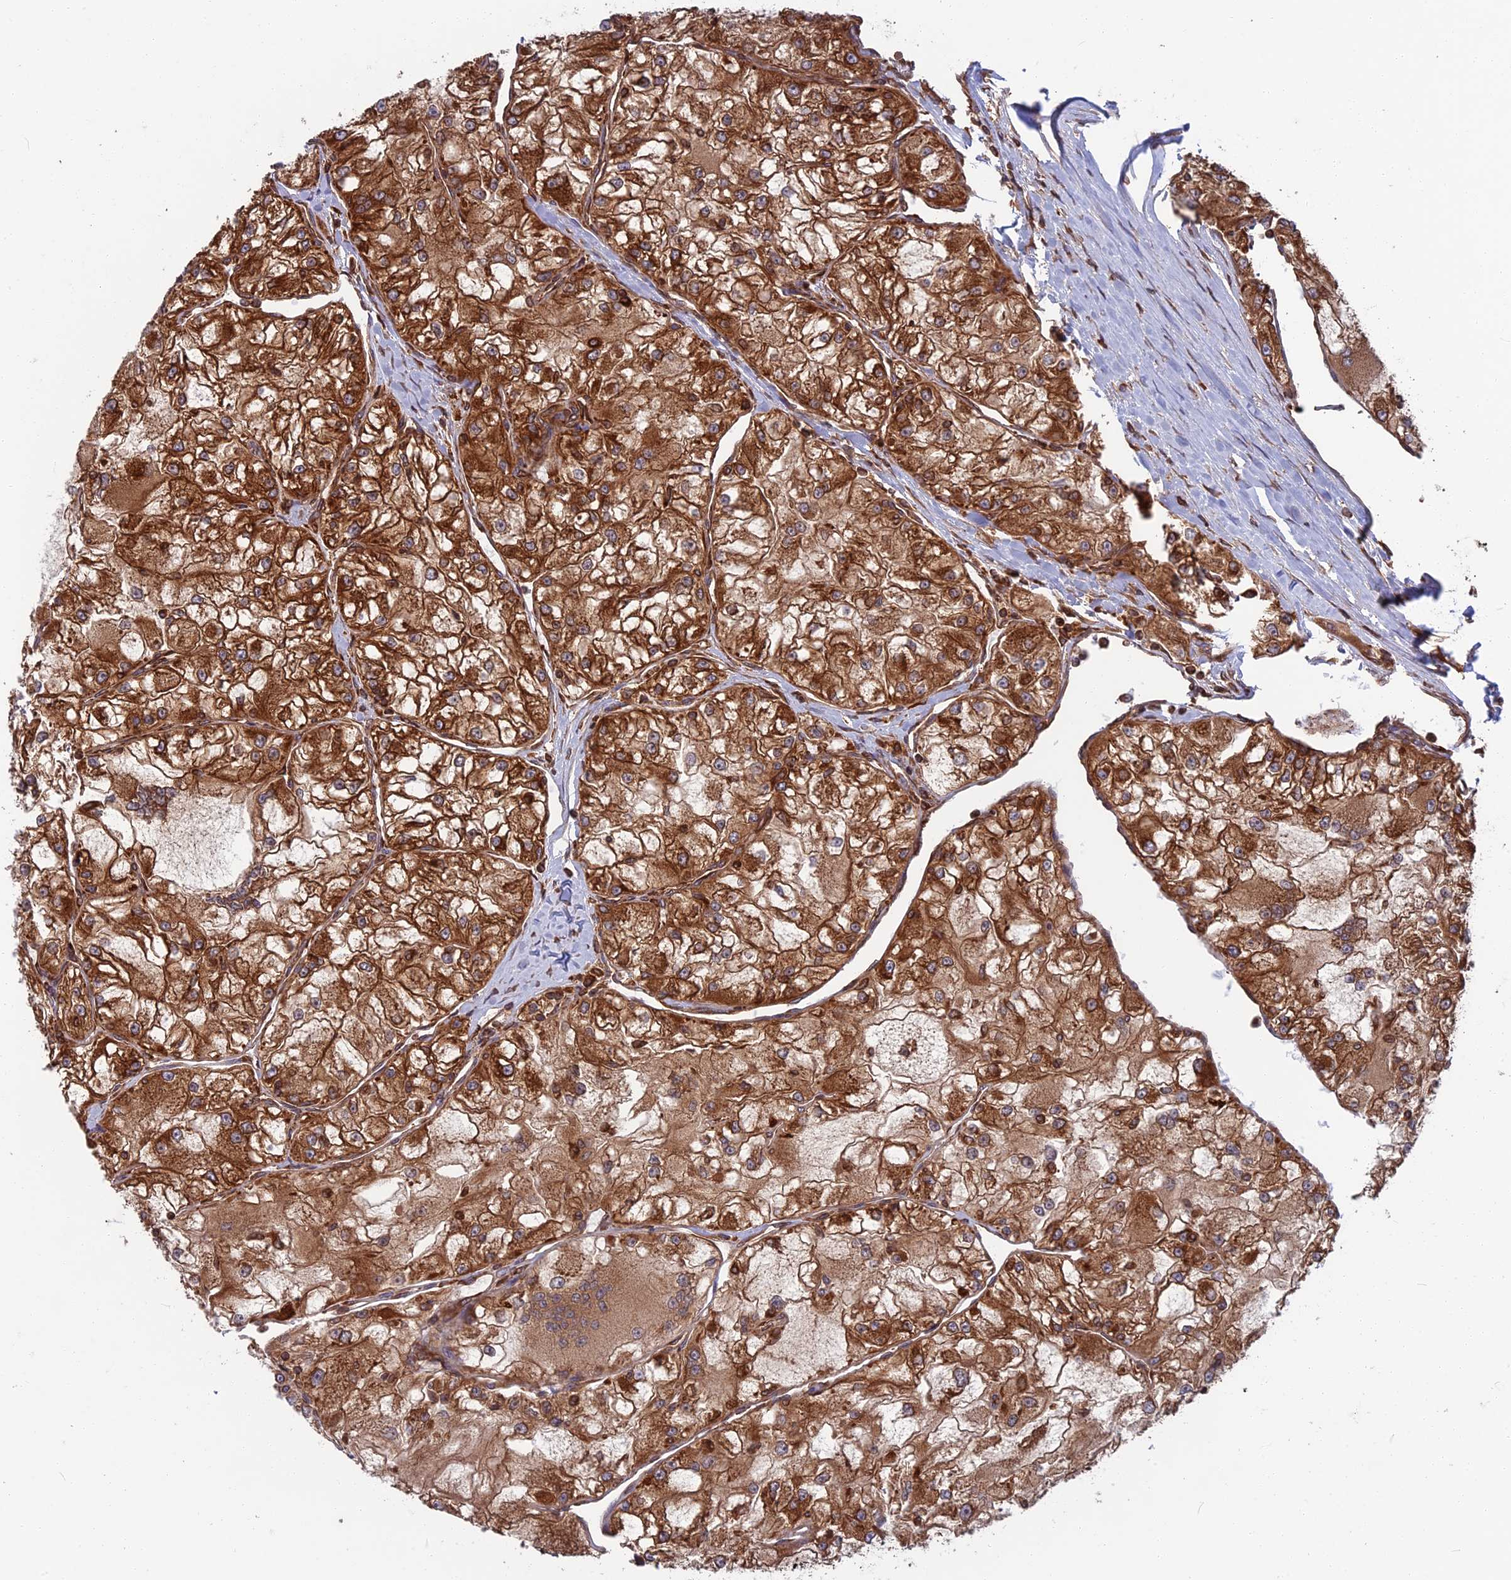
{"staining": {"intensity": "strong", "quantity": ">75%", "location": "cytoplasmic/membranous"}, "tissue": "renal cancer", "cell_type": "Tumor cells", "image_type": "cancer", "snomed": [{"axis": "morphology", "description": "Adenocarcinoma, NOS"}, {"axis": "topography", "description": "Kidney"}], "caption": "IHC staining of adenocarcinoma (renal), which demonstrates high levels of strong cytoplasmic/membranous staining in approximately >75% of tumor cells indicating strong cytoplasmic/membranous protein staining. The staining was performed using DAB (3,3'-diaminobenzidine) (brown) for protein detection and nuclei were counterstained in hematoxylin (blue).", "gene": "WDR1", "patient": {"sex": "female", "age": 72}}